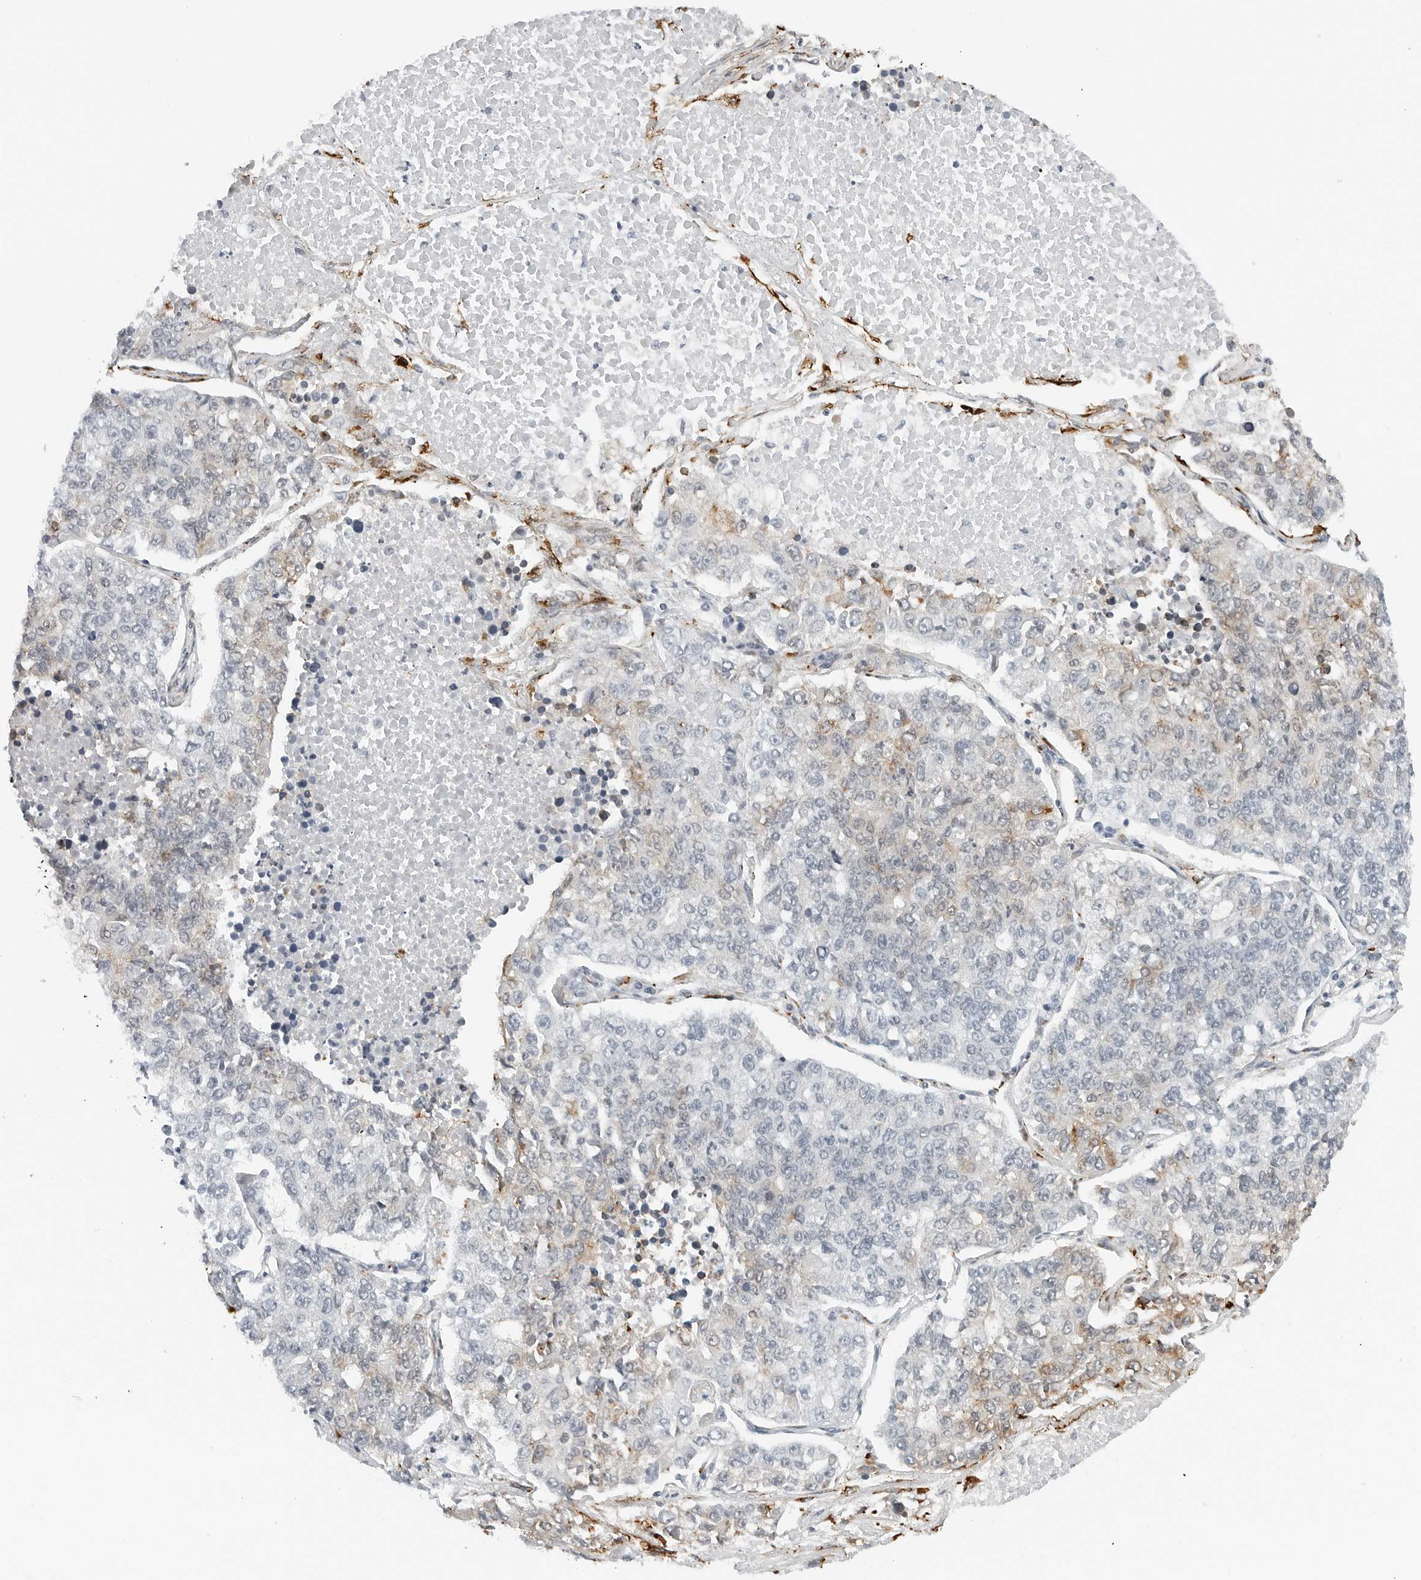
{"staining": {"intensity": "weak", "quantity": "25%-75%", "location": "cytoplasmic/membranous"}, "tissue": "lung cancer", "cell_type": "Tumor cells", "image_type": "cancer", "snomed": [{"axis": "morphology", "description": "Adenocarcinoma, NOS"}, {"axis": "topography", "description": "Lung"}], "caption": "This is an image of immunohistochemistry staining of lung cancer, which shows weak staining in the cytoplasmic/membranous of tumor cells.", "gene": "P4HA2", "patient": {"sex": "male", "age": 49}}